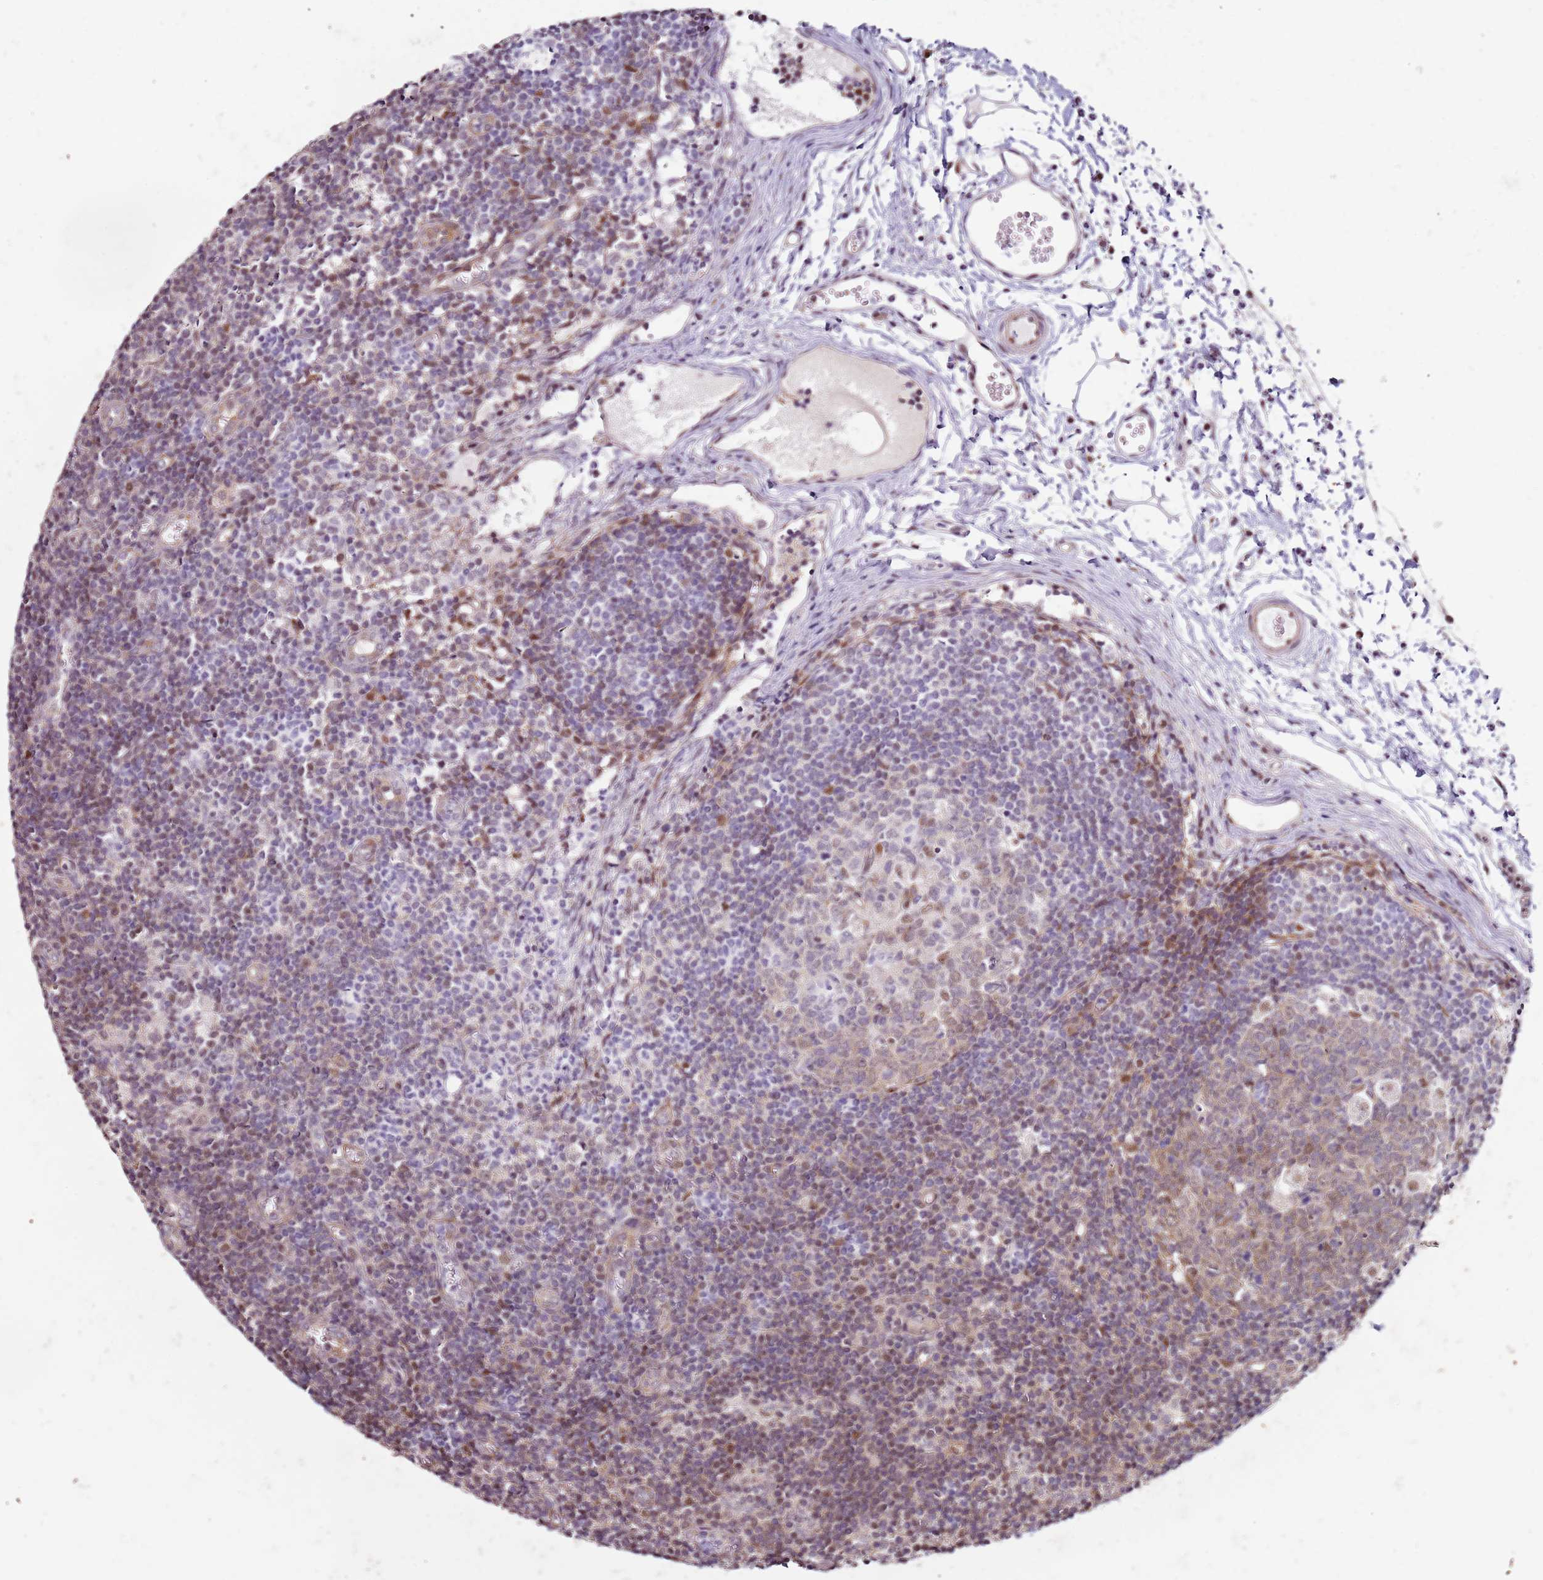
{"staining": {"intensity": "moderate", "quantity": "25%-75%", "location": "cytoplasmic/membranous,nuclear"}, "tissue": "lymph node", "cell_type": "Germinal center cells", "image_type": "normal", "snomed": [{"axis": "morphology", "description": "Normal tissue, NOS"}, {"axis": "topography", "description": "Lymph node"}], "caption": "Immunohistochemistry of benign human lymph node exhibits medium levels of moderate cytoplasmic/membranous,nuclear staining in approximately 25%-75% of germinal center cells.", "gene": "PSMD4", "patient": {"sex": "female", "age": 37}}